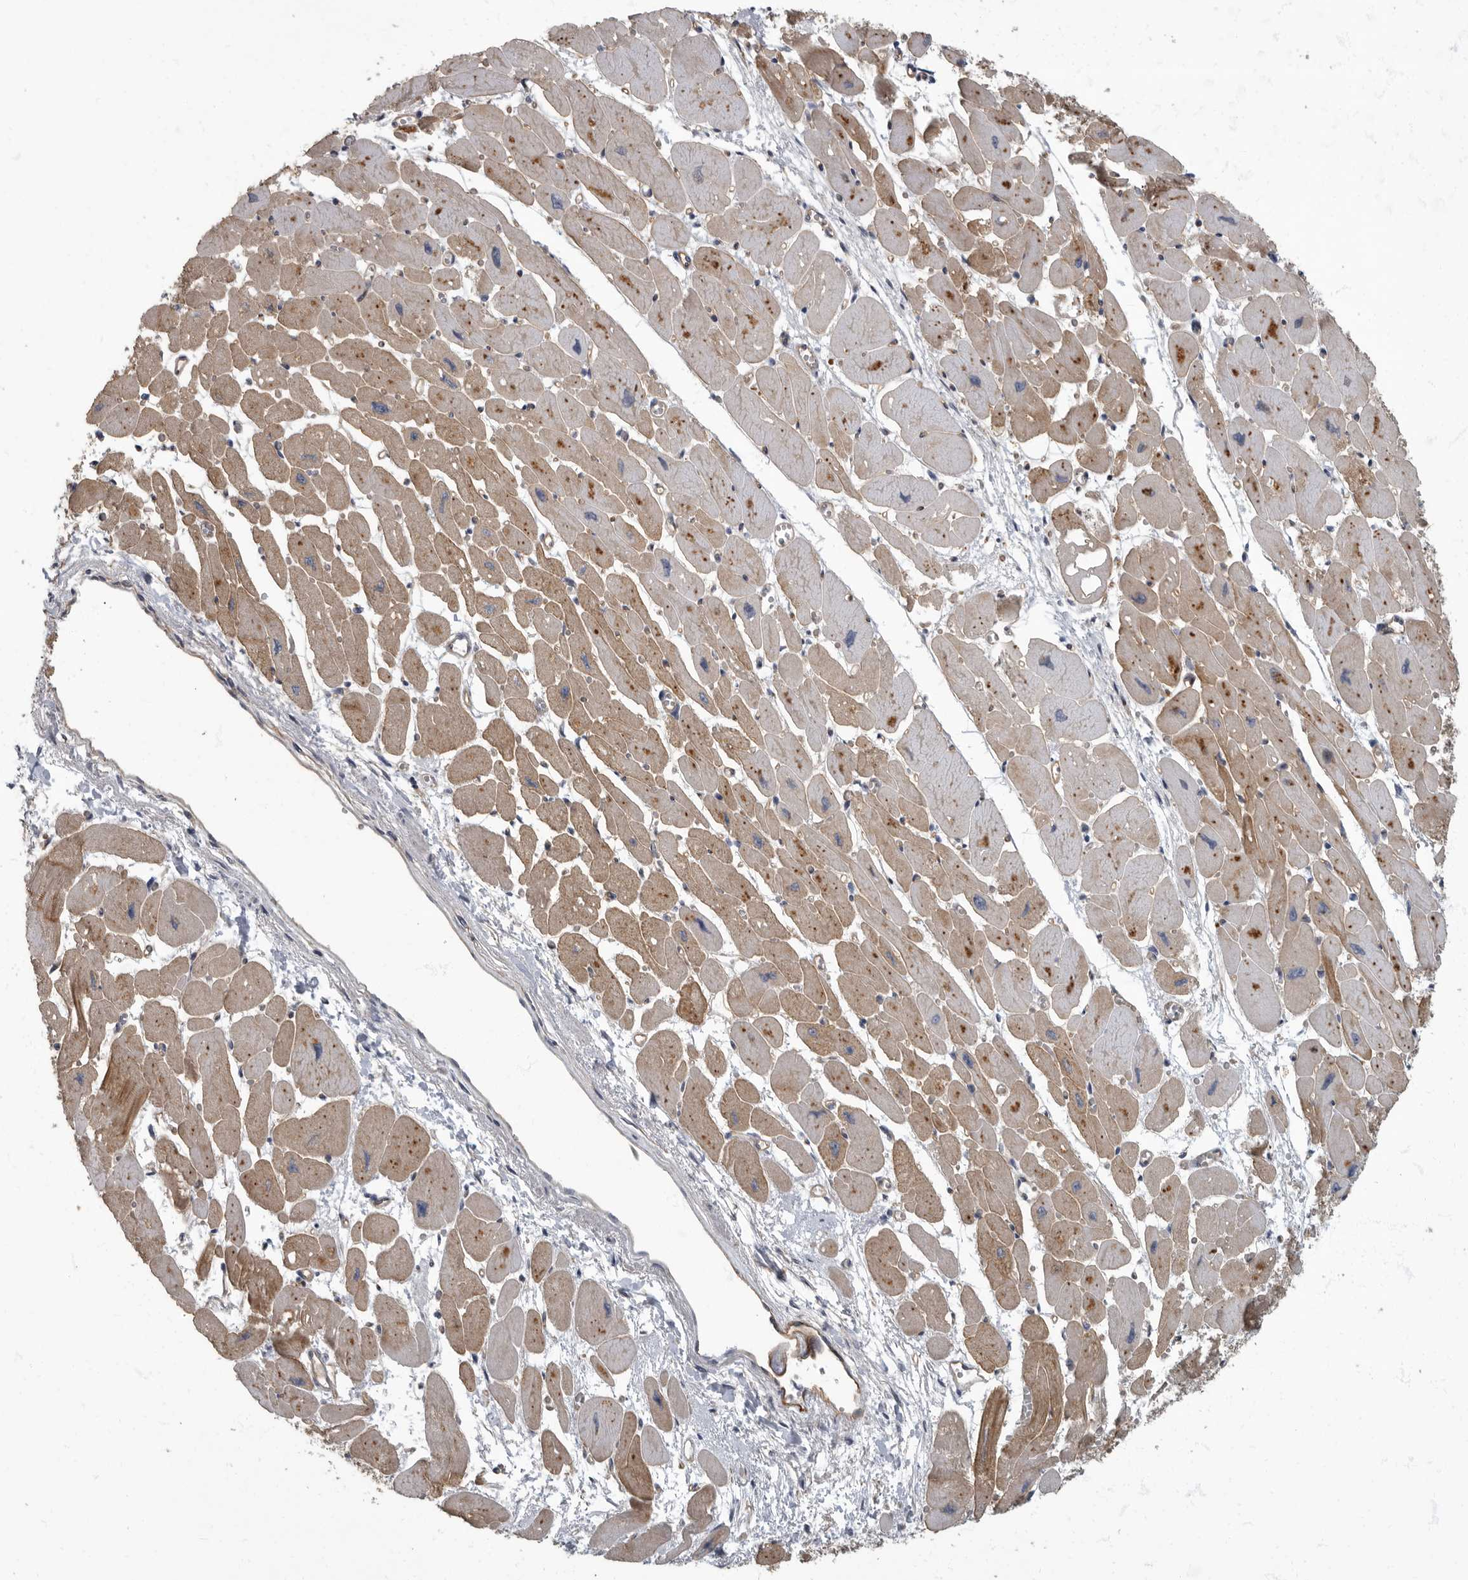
{"staining": {"intensity": "moderate", "quantity": ">75%", "location": "cytoplasmic/membranous"}, "tissue": "heart muscle", "cell_type": "Cardiomyocytes", "image_type": "normal", "snomed": [{"axis": "morphology", "description": "Normal tissue, NOS"}, {"axis": "topography", "description": "Heart"}], "caption": "About >75% of cardiomyocytes in normal heart muscle show moderate cytoplasmic/membranous protein staining as visualized by brown immunohistochemical staining.", "gene": "PDK1", "patient": {"sex": "female", "age": 54}}